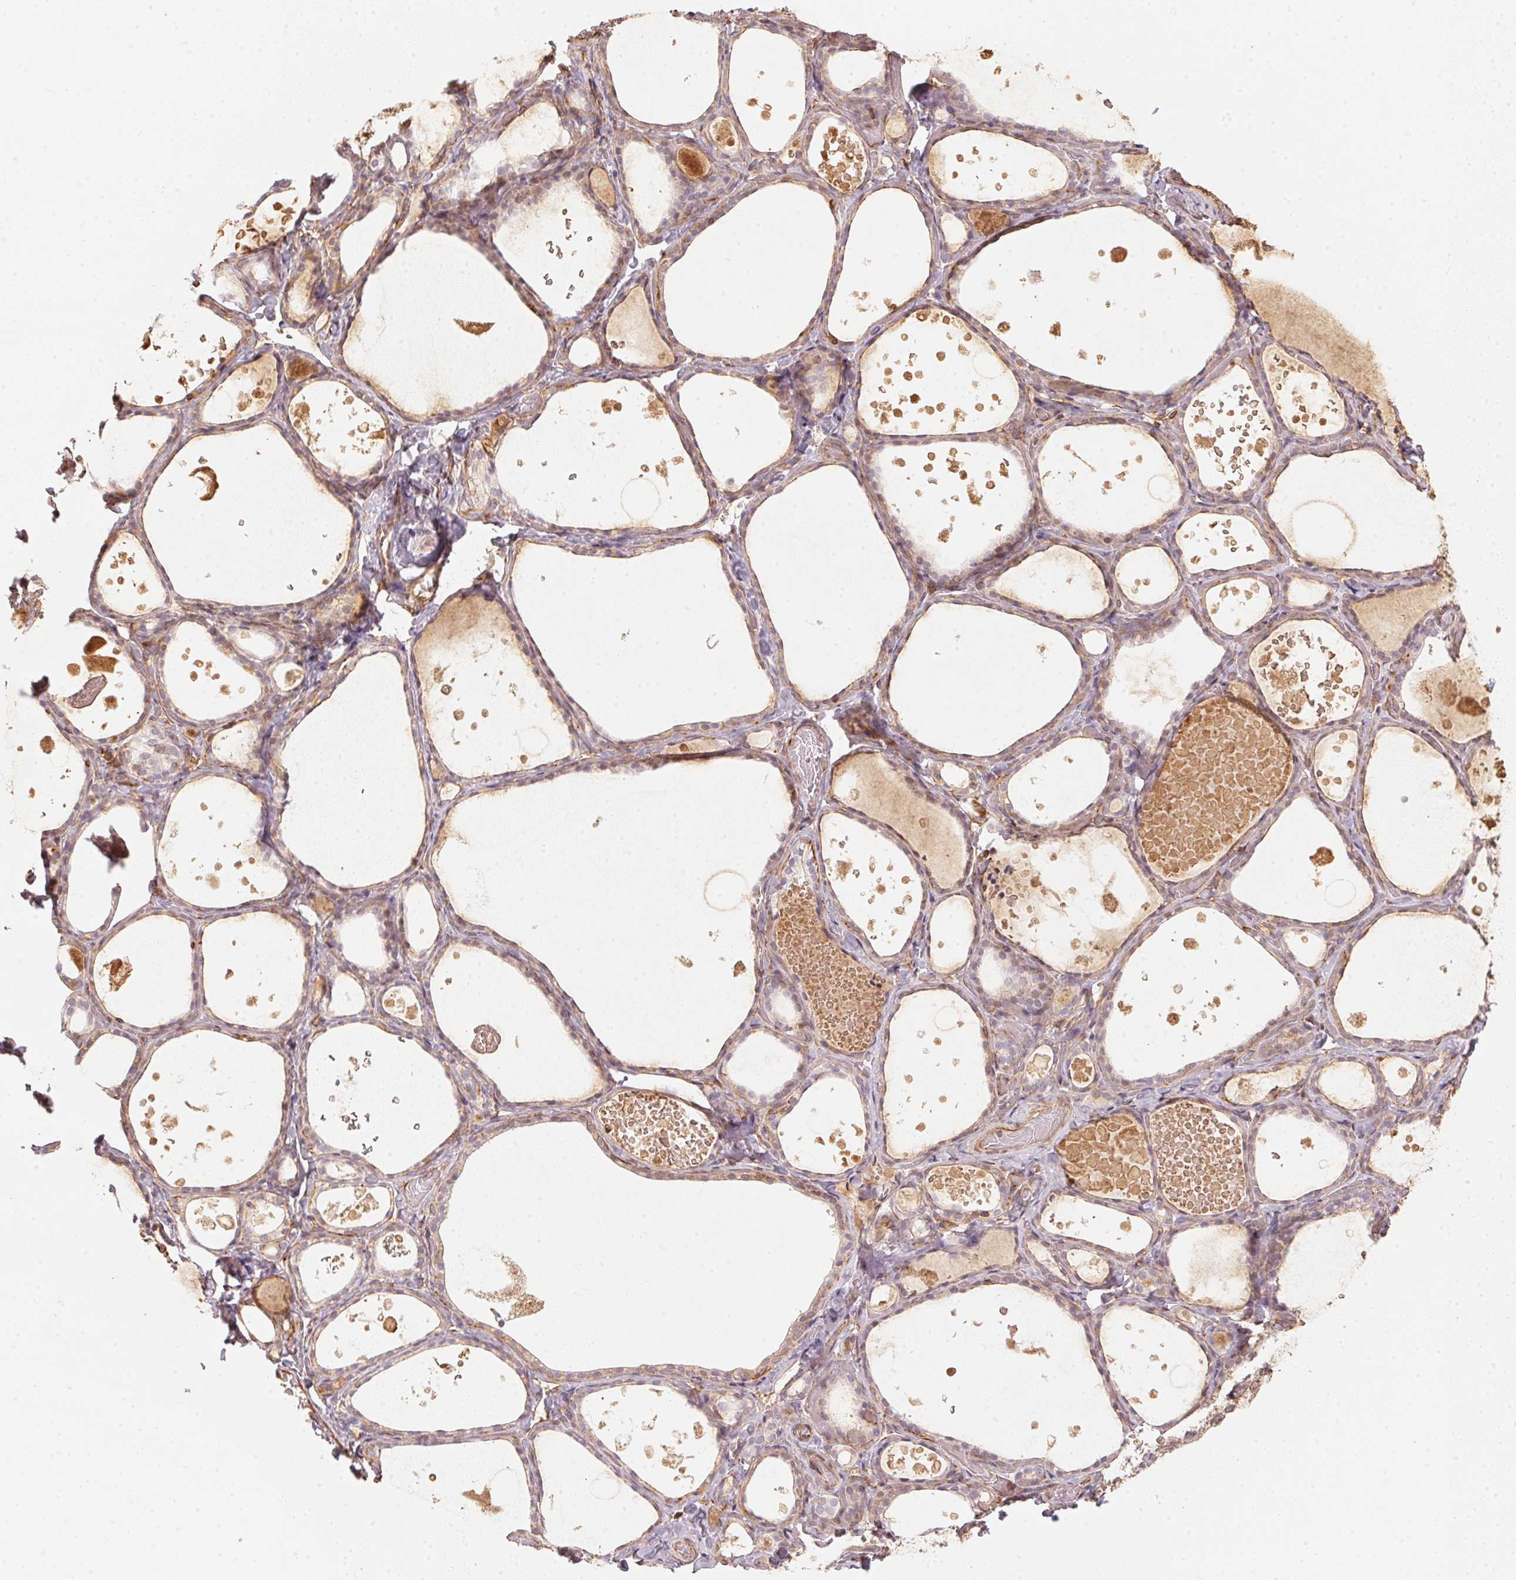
{"staining": {"intensity": "moderate", "quantity": "25%-75%", "location": "cytoplasmic/membranous"}, "tissue": "thyroid gland", "cell_type": "Glandular cells", "image_type": "normal", "snomed": [{"axis": "morphology", "description": "Normal tissue, NOS"}, {"axis": "topography", "description": "Thyroid gland"}], "caption": "A brown stain highlights moderate cytoplasmic/membranous expression of a protein in glandular cells of unremarkable thyroid gland. (DAB (3,3'-diaminobenzidine) IHC, brown staining for protein, blue staining for nuclei).", "gene": "FOXR2", "patient": {"sex": "female", "age": 56}}